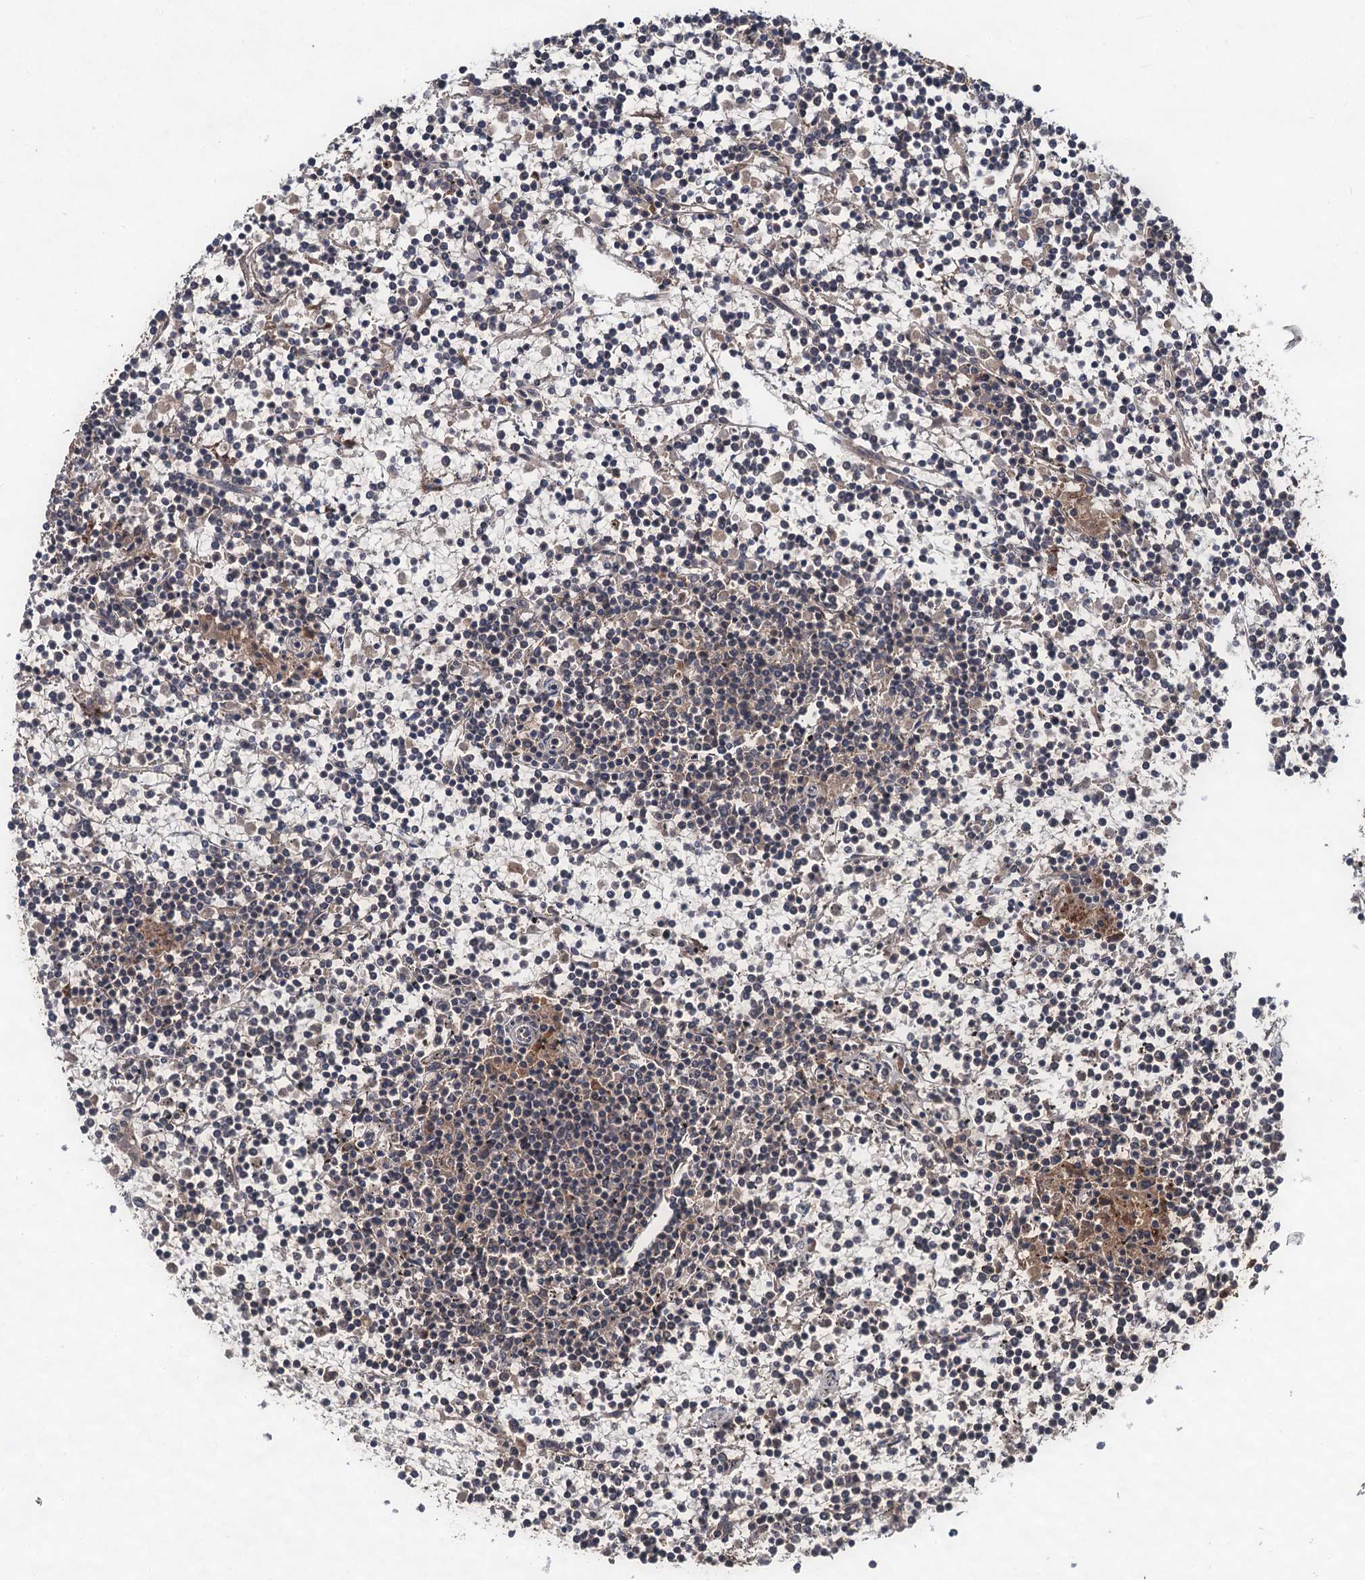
{"staining": {"intensity": "negative", "quantity": "none", "location": "none"}, "tissue": "lymphoma", "cell_type": "Tumor cells", "image_type": "cancer", "snomed": [{"axis": "morphology", "description": "Malignant lymphoma, non-Hodgkin's type, Low grade"}, {"axis": "topography", "description": "Spleen"}], "caption": "Human malignant lymphoma, non-Hodgkin's type (low-grade) stained for a protein using immunohistochemistry exhibits no expression in tumor cells.", "gene": "MBD6", "patient": {"sex": "female", "age": 19}}